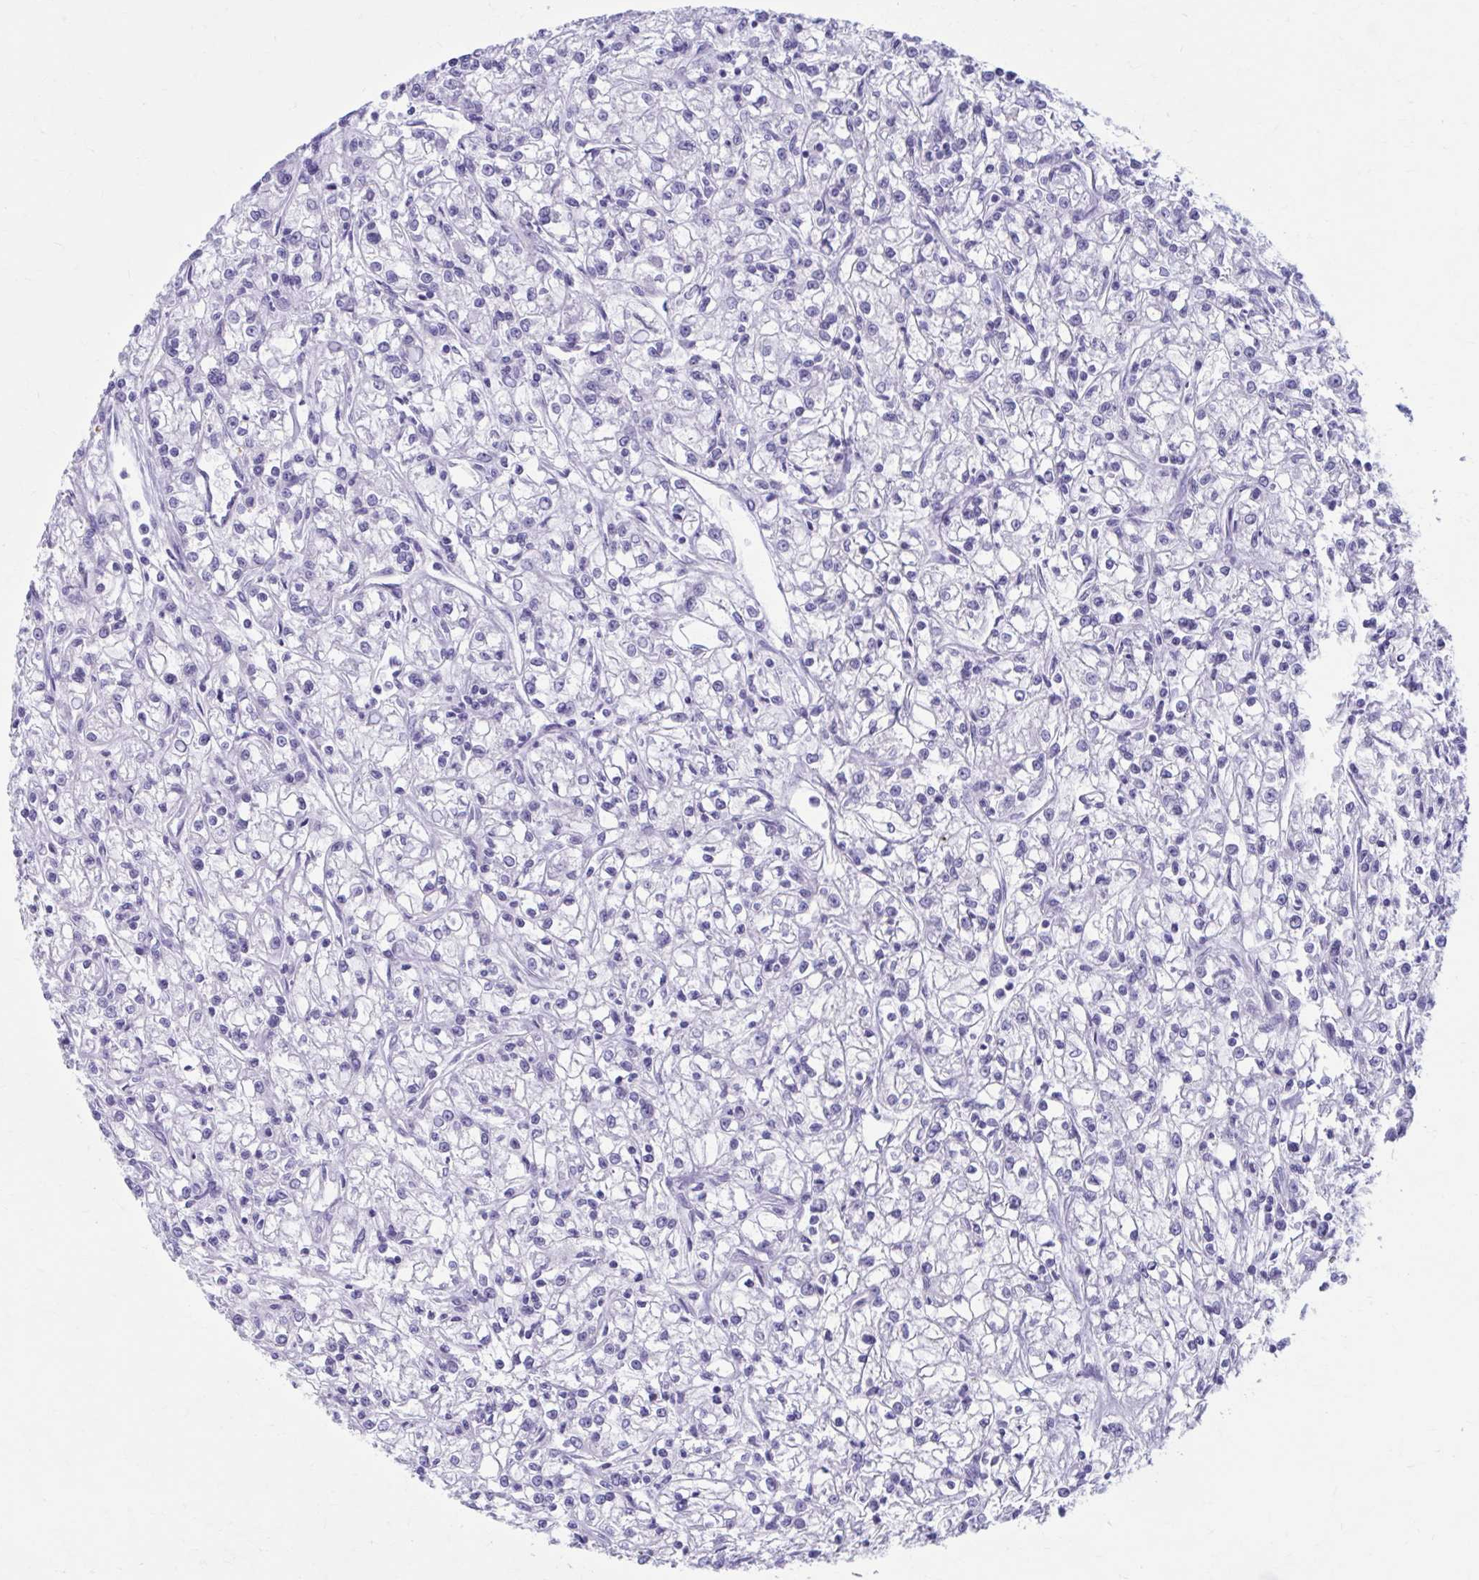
{"staining": {"intensity": "negative", "quantity": "none", "location": "none"}, "tissue": "renal cancer", "cell_type": "Tumor cells", "image_type": "cancer", "snomed": [{"axis": "morphology", "description": "Adenocarcinoma, NOS"}, {"axis": "topography", "description": "Kidney"}], "caption": "A high-resolution photomicrograph shows immunohistochemistry staining of renal cancer, which shows no significant staining in tumor cells.", "gene": "KCNE2", "patient": {"sex": "female", "age": 59}}